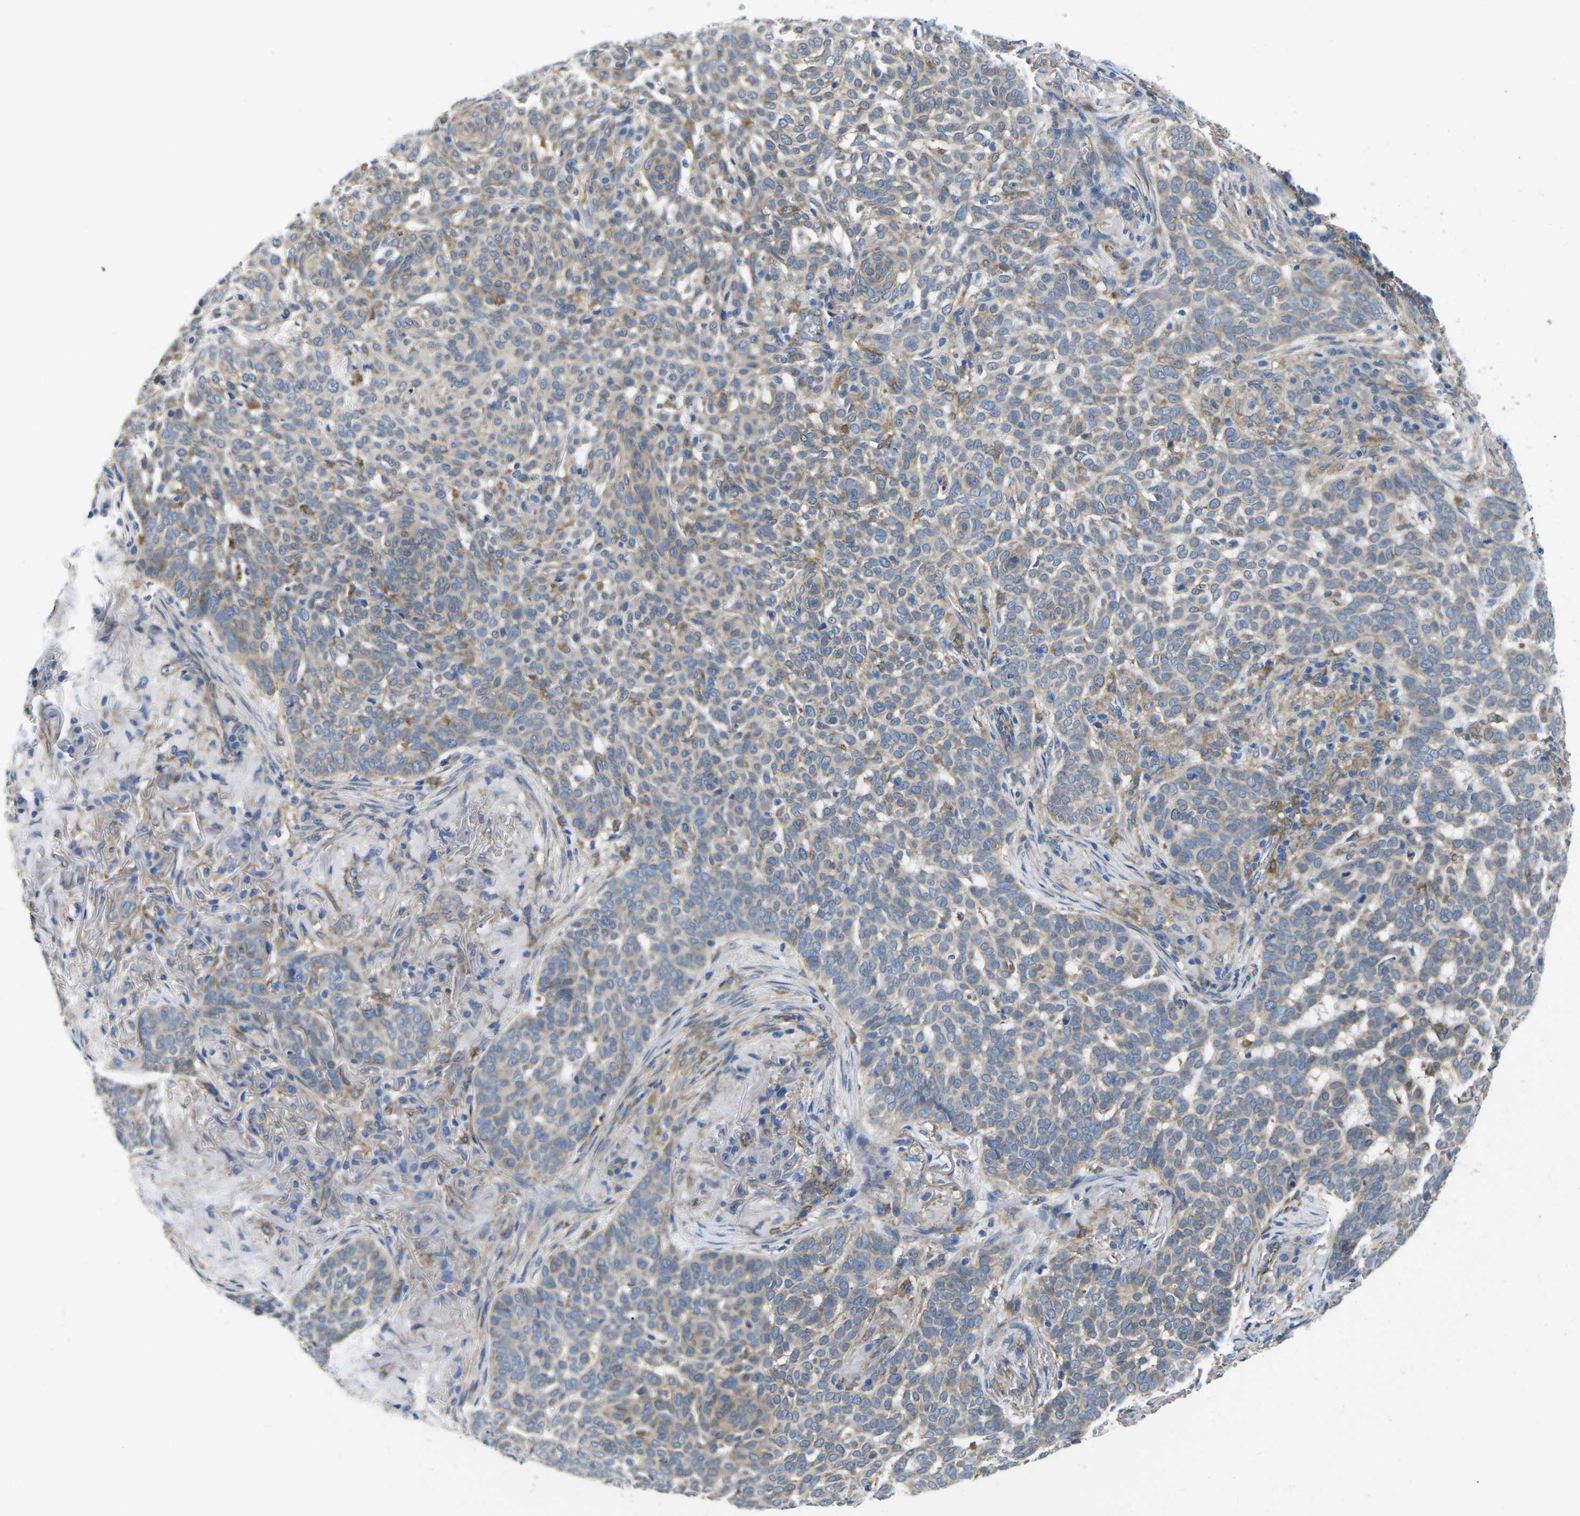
{"staining": {"intensity": "weak", "quantity": "25%-75%", "location": "cytoplasmic/membranous"}, "tissue": "skin cancer", "cell_type": "Tumor cells", "image_type": "cancer", "snomed": [{"axis": "morphology", "description": "Basal cell carcinoma"}, {"axis": "topography", "description": "Skin"}], "caption": "Tumor cells show low levels of weak cytoplasmic/membranous expression in about 25%-75% of cells in human skin cancer (basal cell carcinoma).", "gene": "CTNND1", "patient": {"sex": "male", "age": 85}}